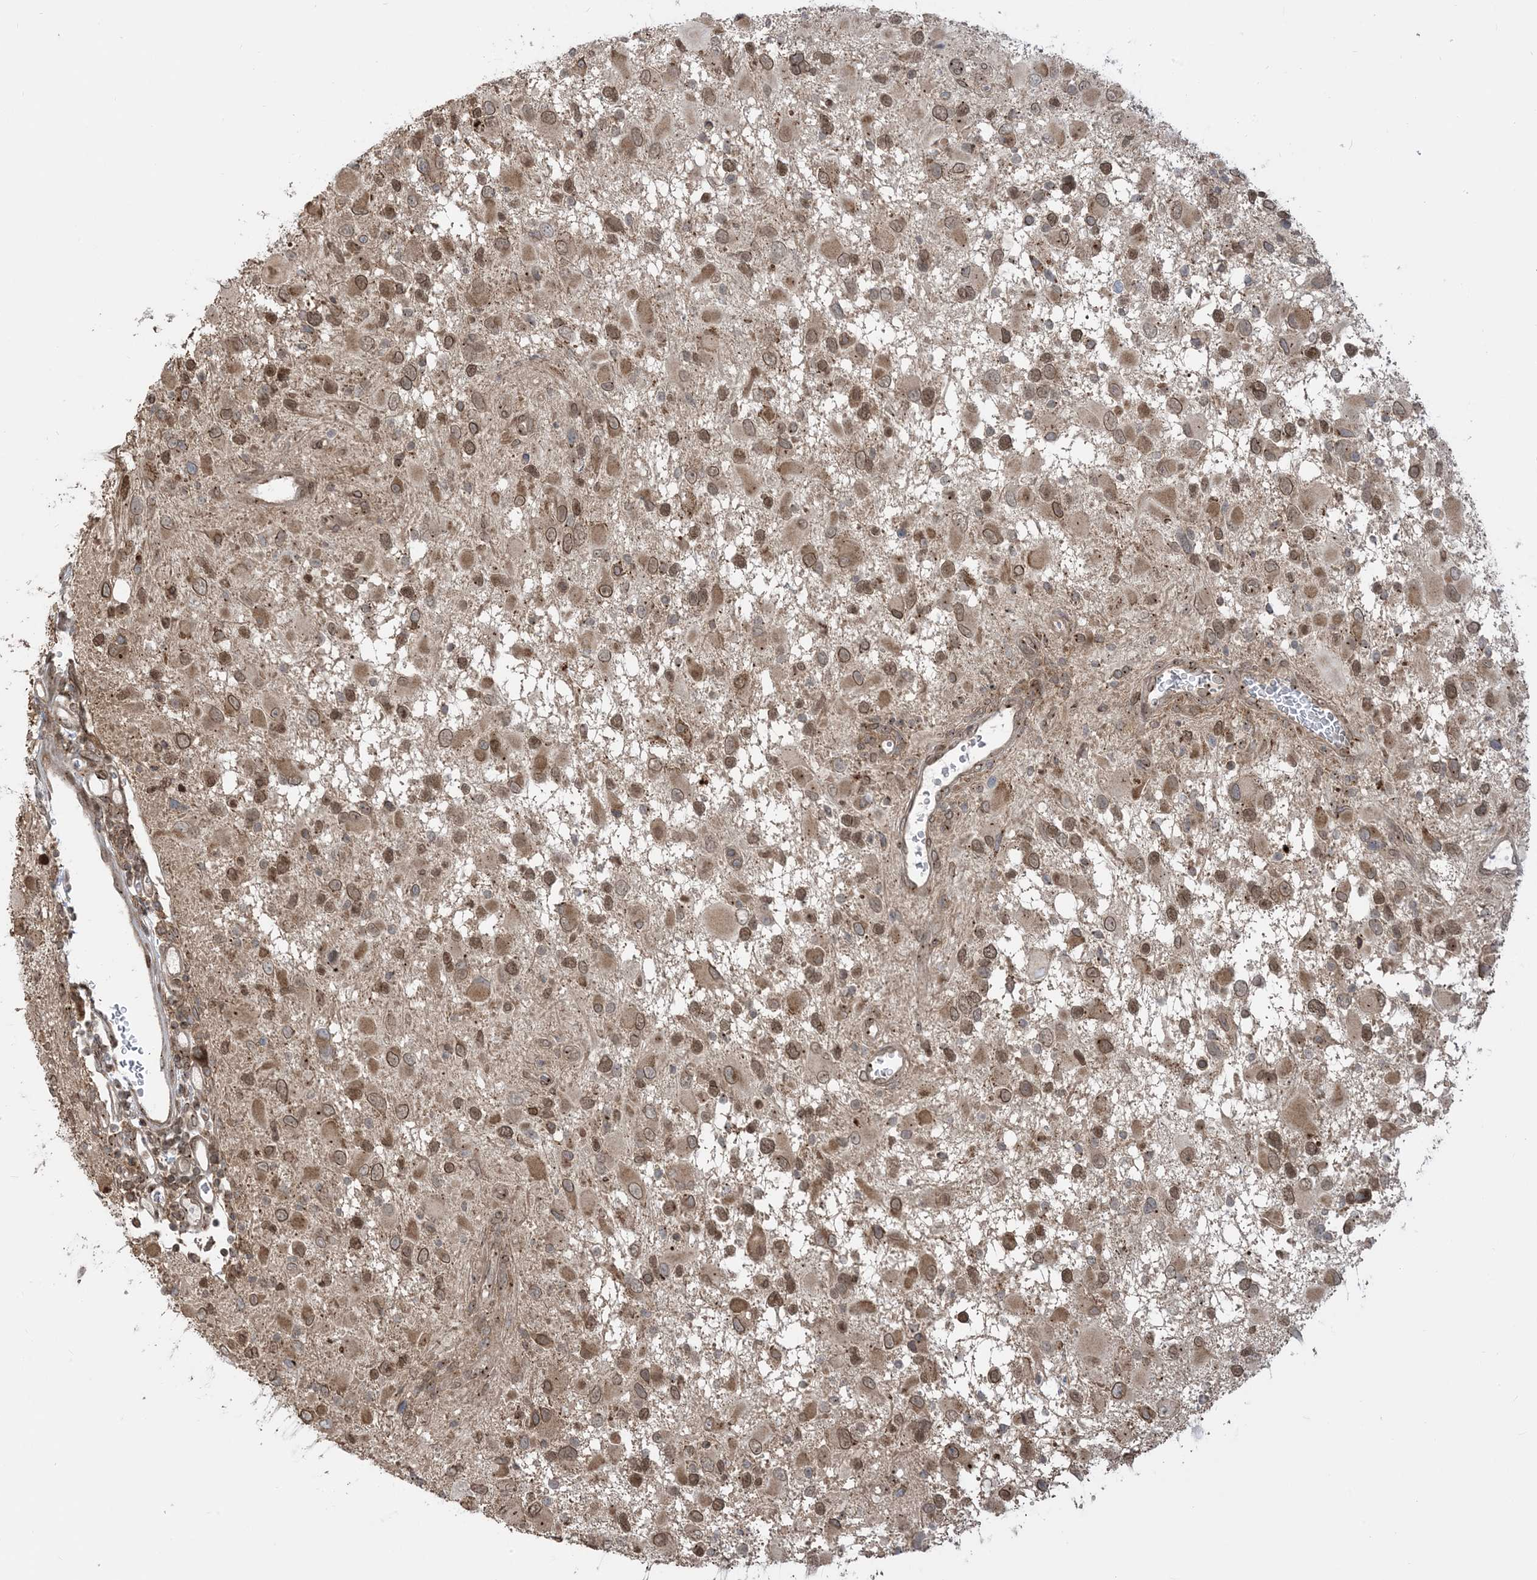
{"staining": {"intensity": "moderate", "quantity": ">75%", "location": "cytoplasmic/membranous,nuclear"}, "tissue": "glioma", "cell_type": "Tumor cells", "image_type": "cancer", "snomed": [{"axis": "morphology", "description": "Glioma, malignant, High grade"}, {"axis": "topography", "description": "Brain"}], "caption": "DAB (3,3'-diaminobenzidine) immunohistochemical staining of human glioma reveals moderate cytoplasmic/membranous and nuclear protein positivity in about >75% of tumor cells.", "gene": "CASP4", "patient": {"sex": "male", "age": 53}}